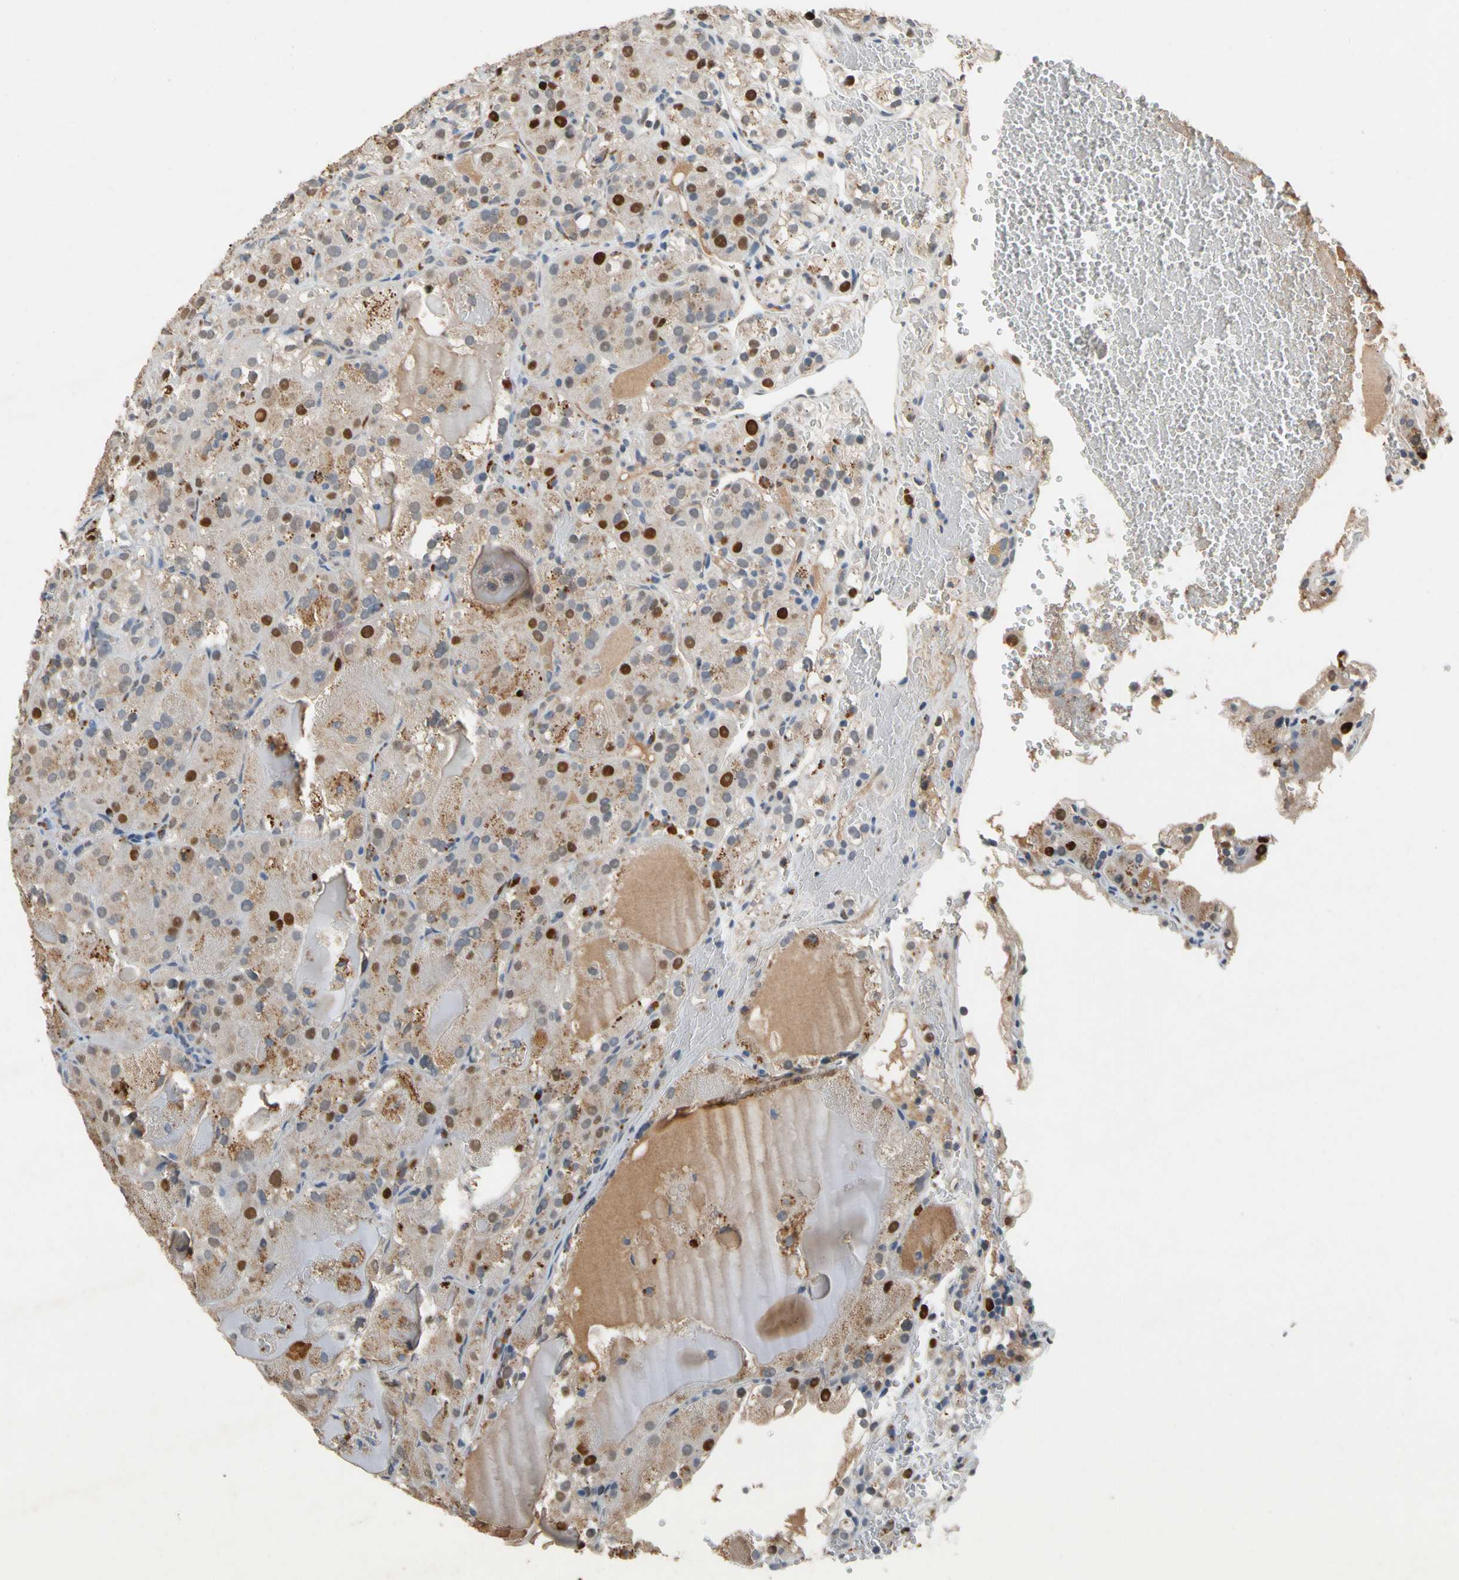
{"staining": {"intensity": "strong", "quantity": "<25%", "location": "nuclear"}, "tissue": "renal cancer", "cell_type": "Tumor cells", "image_type": "cancer", "snomed": [{"axis": "morphology", "description": "Normal tissue, NOS"}, {"axis": "morphology", "description": "Adenocarcinoma, NOS"}, {"axis": "topography", "description": "Kidney"}], "caption": "Protein expression by immunohistochemistry (IHC) reveals strong nuclear positivity in about <25% of tumor cells in adenocarcinoma (renal). The protein of interest is stained brown, and the nuclei are stained in blue (DAB IHC with brightfield microscopy, high magnification).", "gene": "ZKSCAN4", "patient": {"sex": "male", "age": 61}}